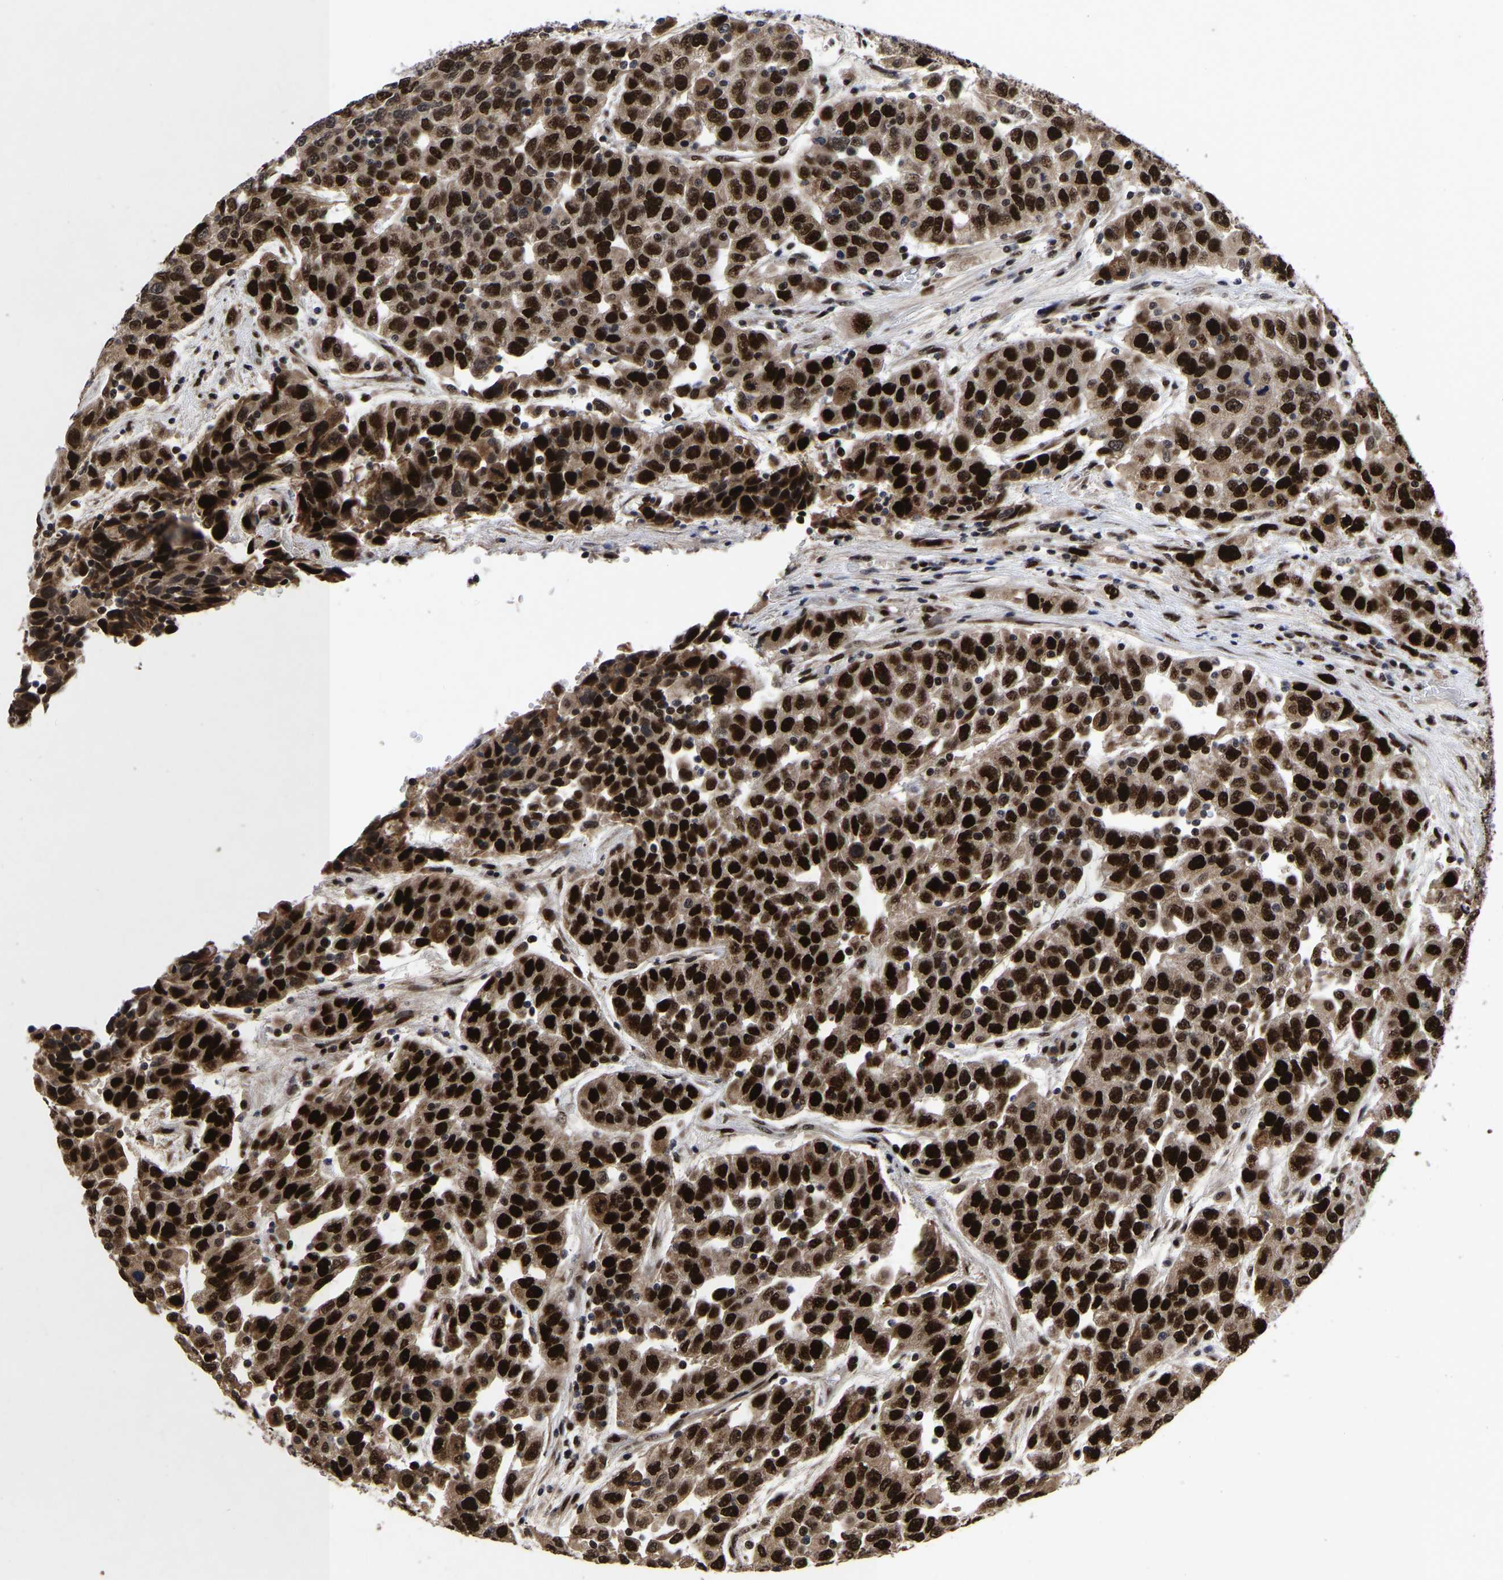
{"staining": {"intensity": "strong", "quantity": ">75%", "location": "cytoplasmic/membranous,nuclear"}, "tissue": "urothelial cancer", "cell_type": "Tumor cells", "image_type": "cancer", "snomed": [{"axis": "morphology", "description": "Urothelial carcinoma, High grade"}, {"axis": "topography", "description": "Urinary bladder"}], "caption": "IHC image of neoplastic tissue: high-grade urothelial carcinoma stained using IHC shows high levels of strong protein expression localized specifically in the cytoplasmic/membranous and nuclear of tumor cells, appearing as a cytoplasmic/membranous and nuclear brown color.", "gene": "JUNB", "patient": {"sex": "female", "age": 80}}